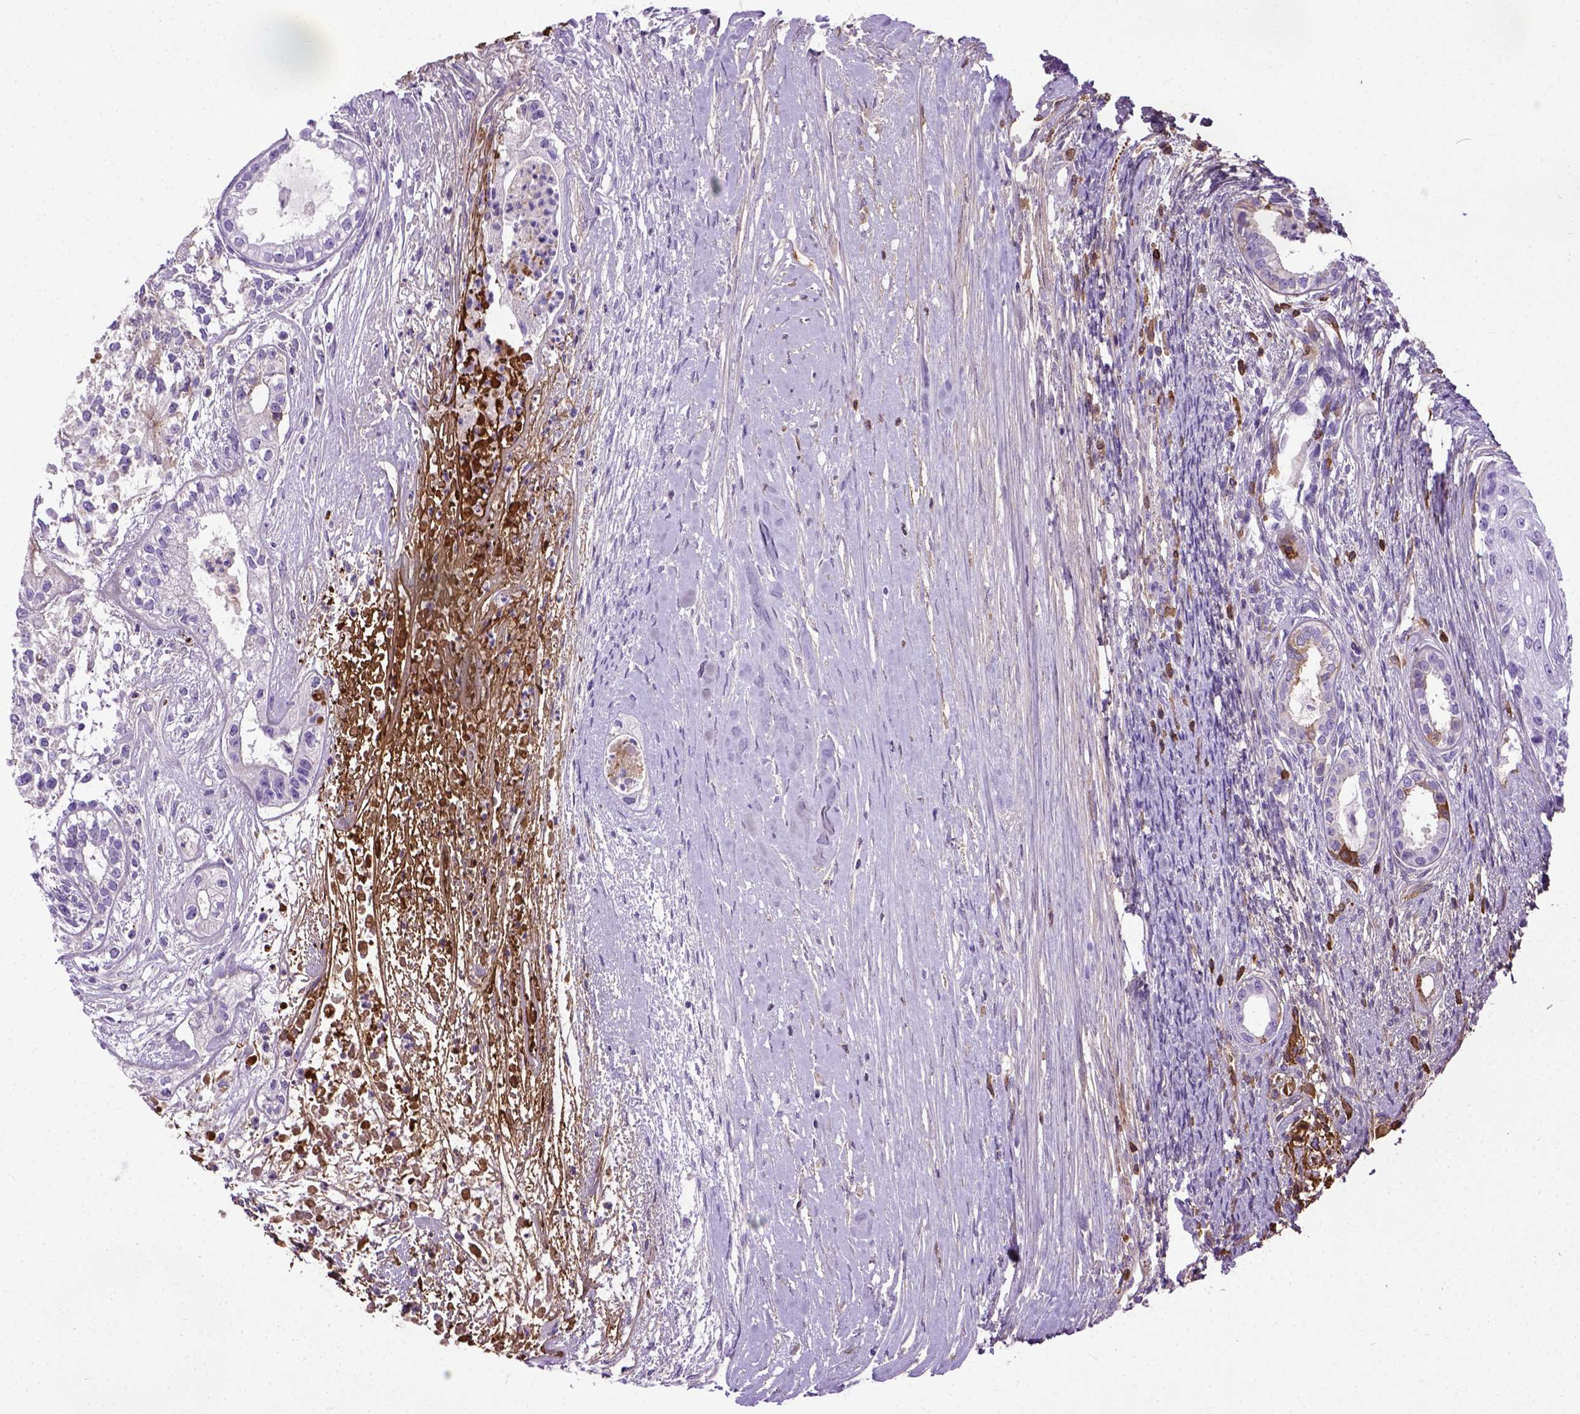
{"staining": {"intensity": "moderate", "quantity": "<25%", "location": "cytoplasmic/membranous"}, "tissue": "testis cancer", "cell_type": "Tumor cells", "image_type": "cancer", "snomed": [{"axis": "morphology", "description": "Carcinoma, Embryonal, NOS"}, {"axis": "topography", "description": "Testis"}], "caption": "Moderate cytoplasmic/membranous protein expression is appreciated in about <25% of tumor cells in embryonal carcinoma (testis).", "gene": "ADAMTS8", "patient": {"sex": "male", "age": 37}}